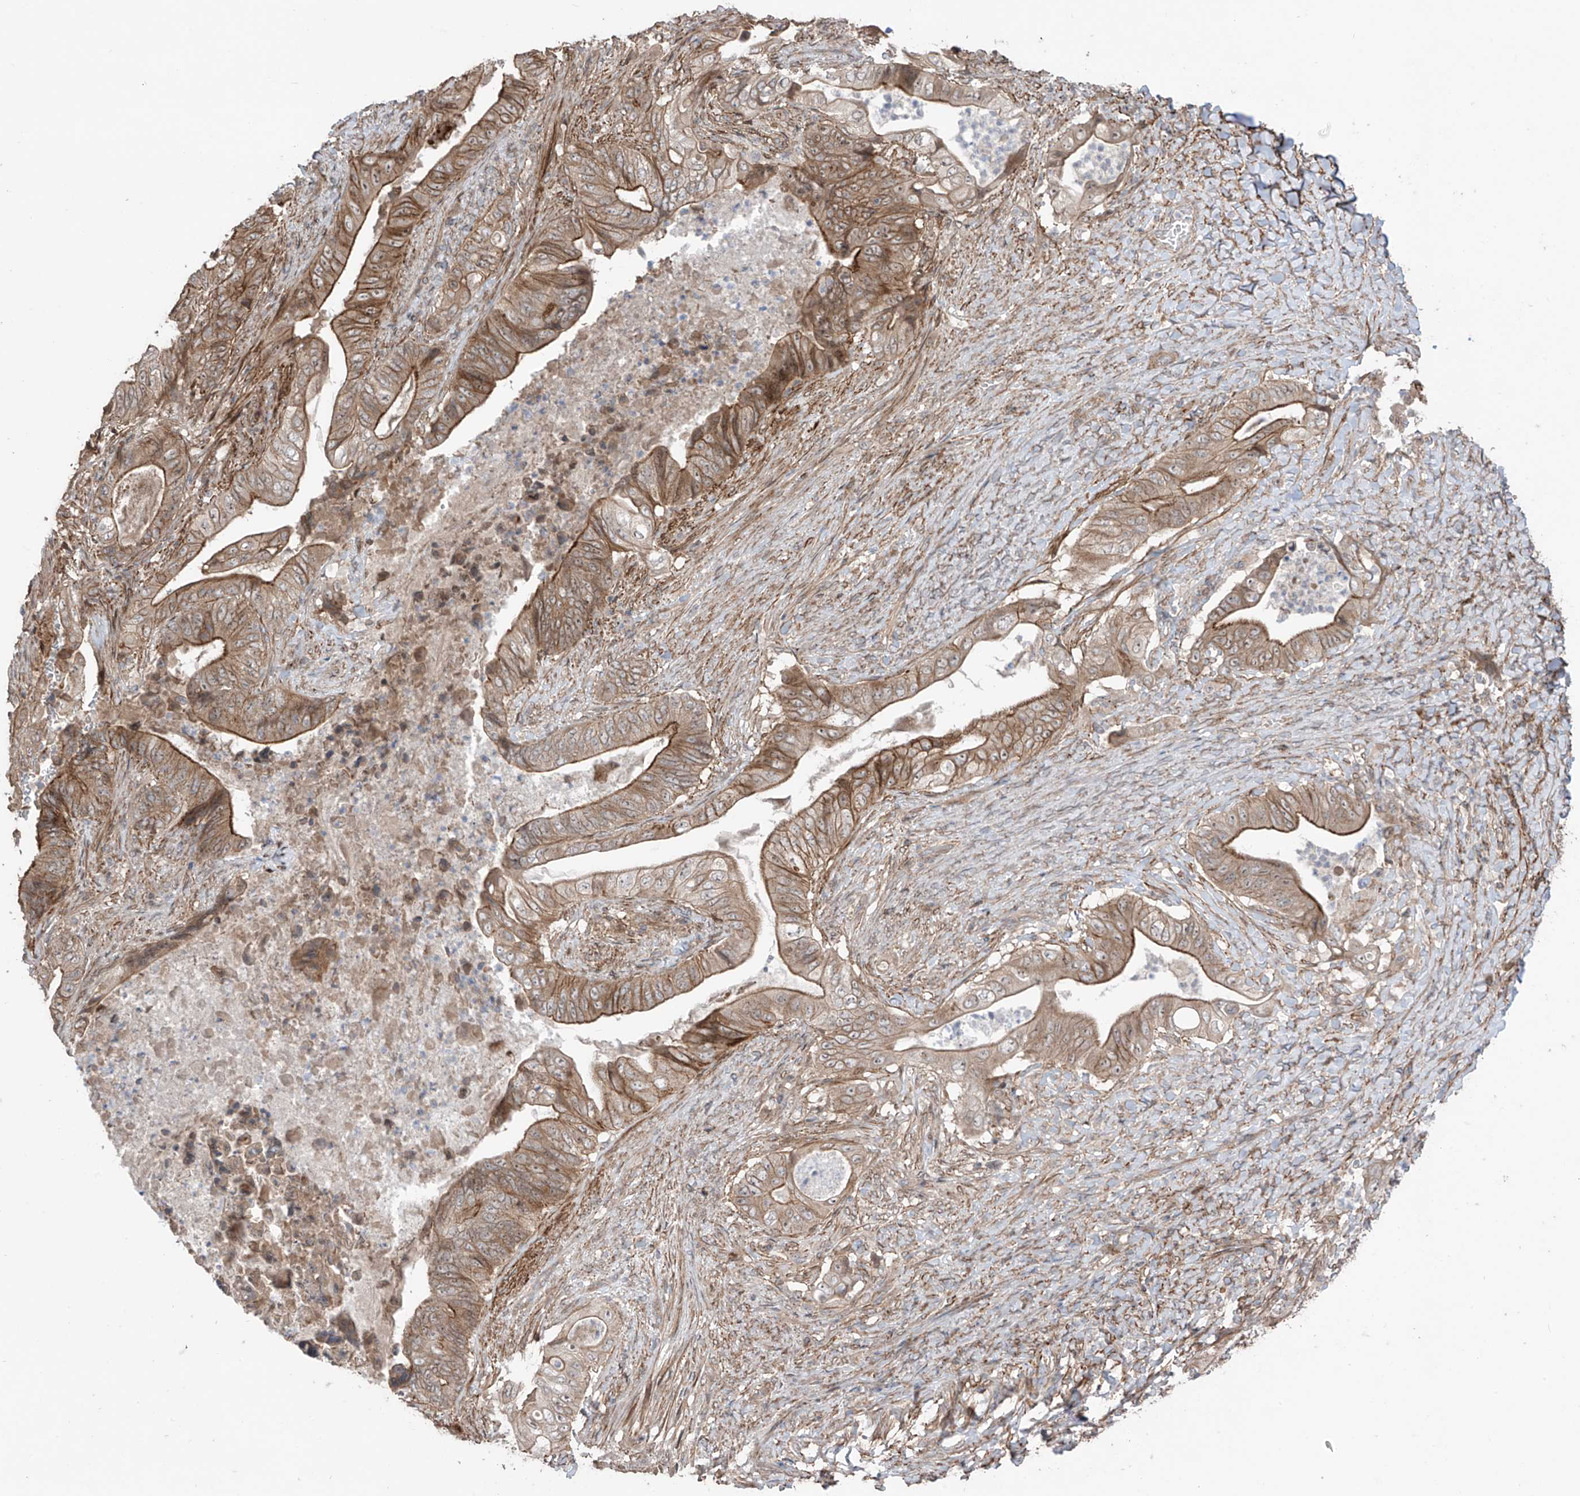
{"staining": {"intensity": "moderate", "quantity": ">75%", "location": "cytoplasmic/membranous"}, "tissue": "stomach cancer", "cell_type": "Tumor cells", "image_type": "cancer", "snomed": [{"axis": "morphology", "description": "Adenocarcinoma, NOS"}, {"axis": "topography", "description": "Stomach"}], "caption": "This micrograph exhibits immunohistochemistry (IHC) staining of human stomach adenocarcinoma, with medium moderate cytoplasmic/membranous positivity in approximately >75% of tumor cells.", "gene": "LRRC74A", "patient": {"sex": "female", "age": 73}}